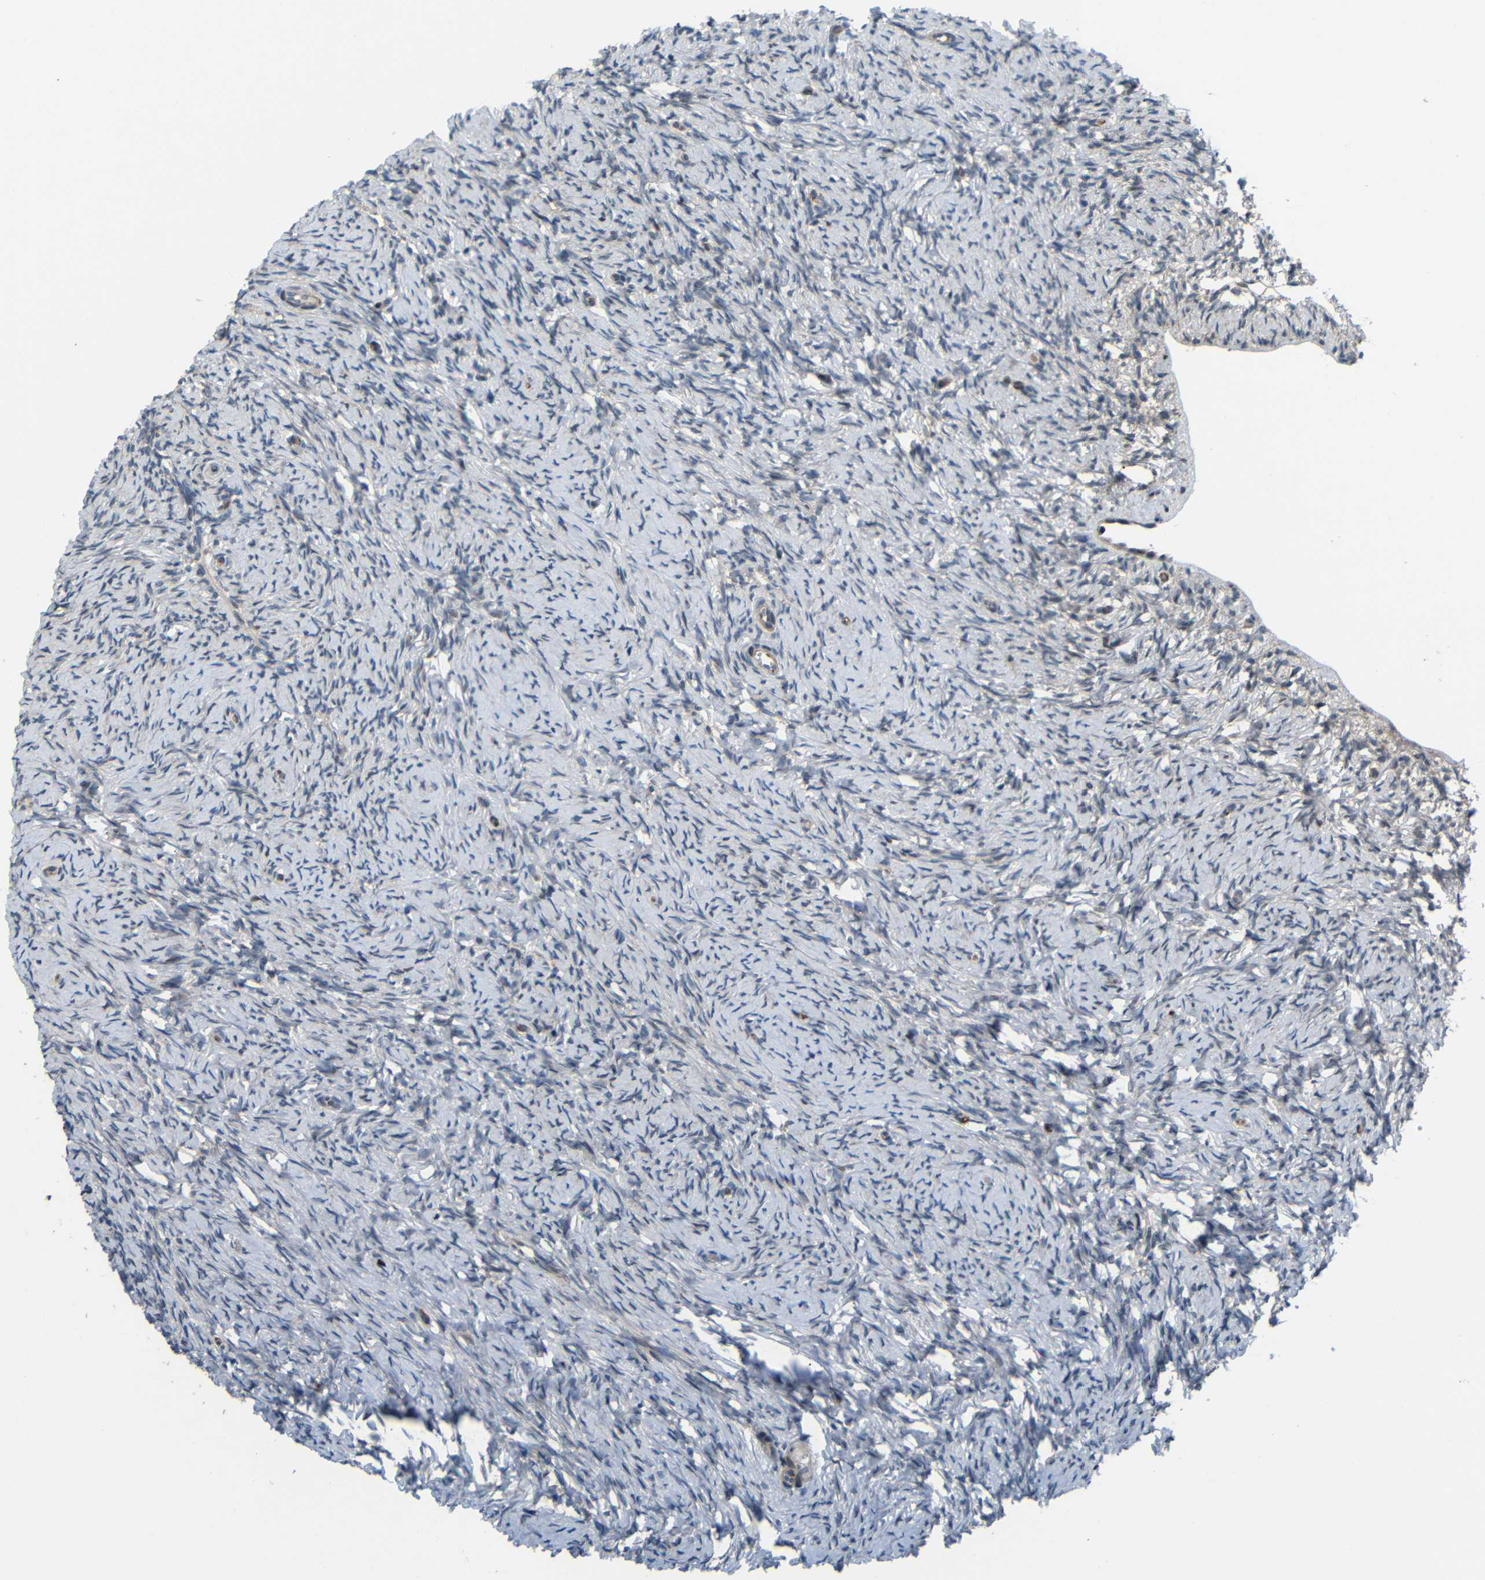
{"staining": {"intensity": "negative", "quantity": "none", "location": "none"}, "tissue": "ovary", "cell_type": "Ovarian stroma cells", "image_type": "normal", "snomed": [{"axis": "morphology", "description": "Normal tissue, NOS"}, {"axis": "topography", "description": "Ovary"}], "caption": "This is a image of immunohistochemistry staining of normal ovary, which shows no positivity in ovarian stroma cells.", "gene": "SYDE1", "patient": {"sex": "female", "age": 33}}